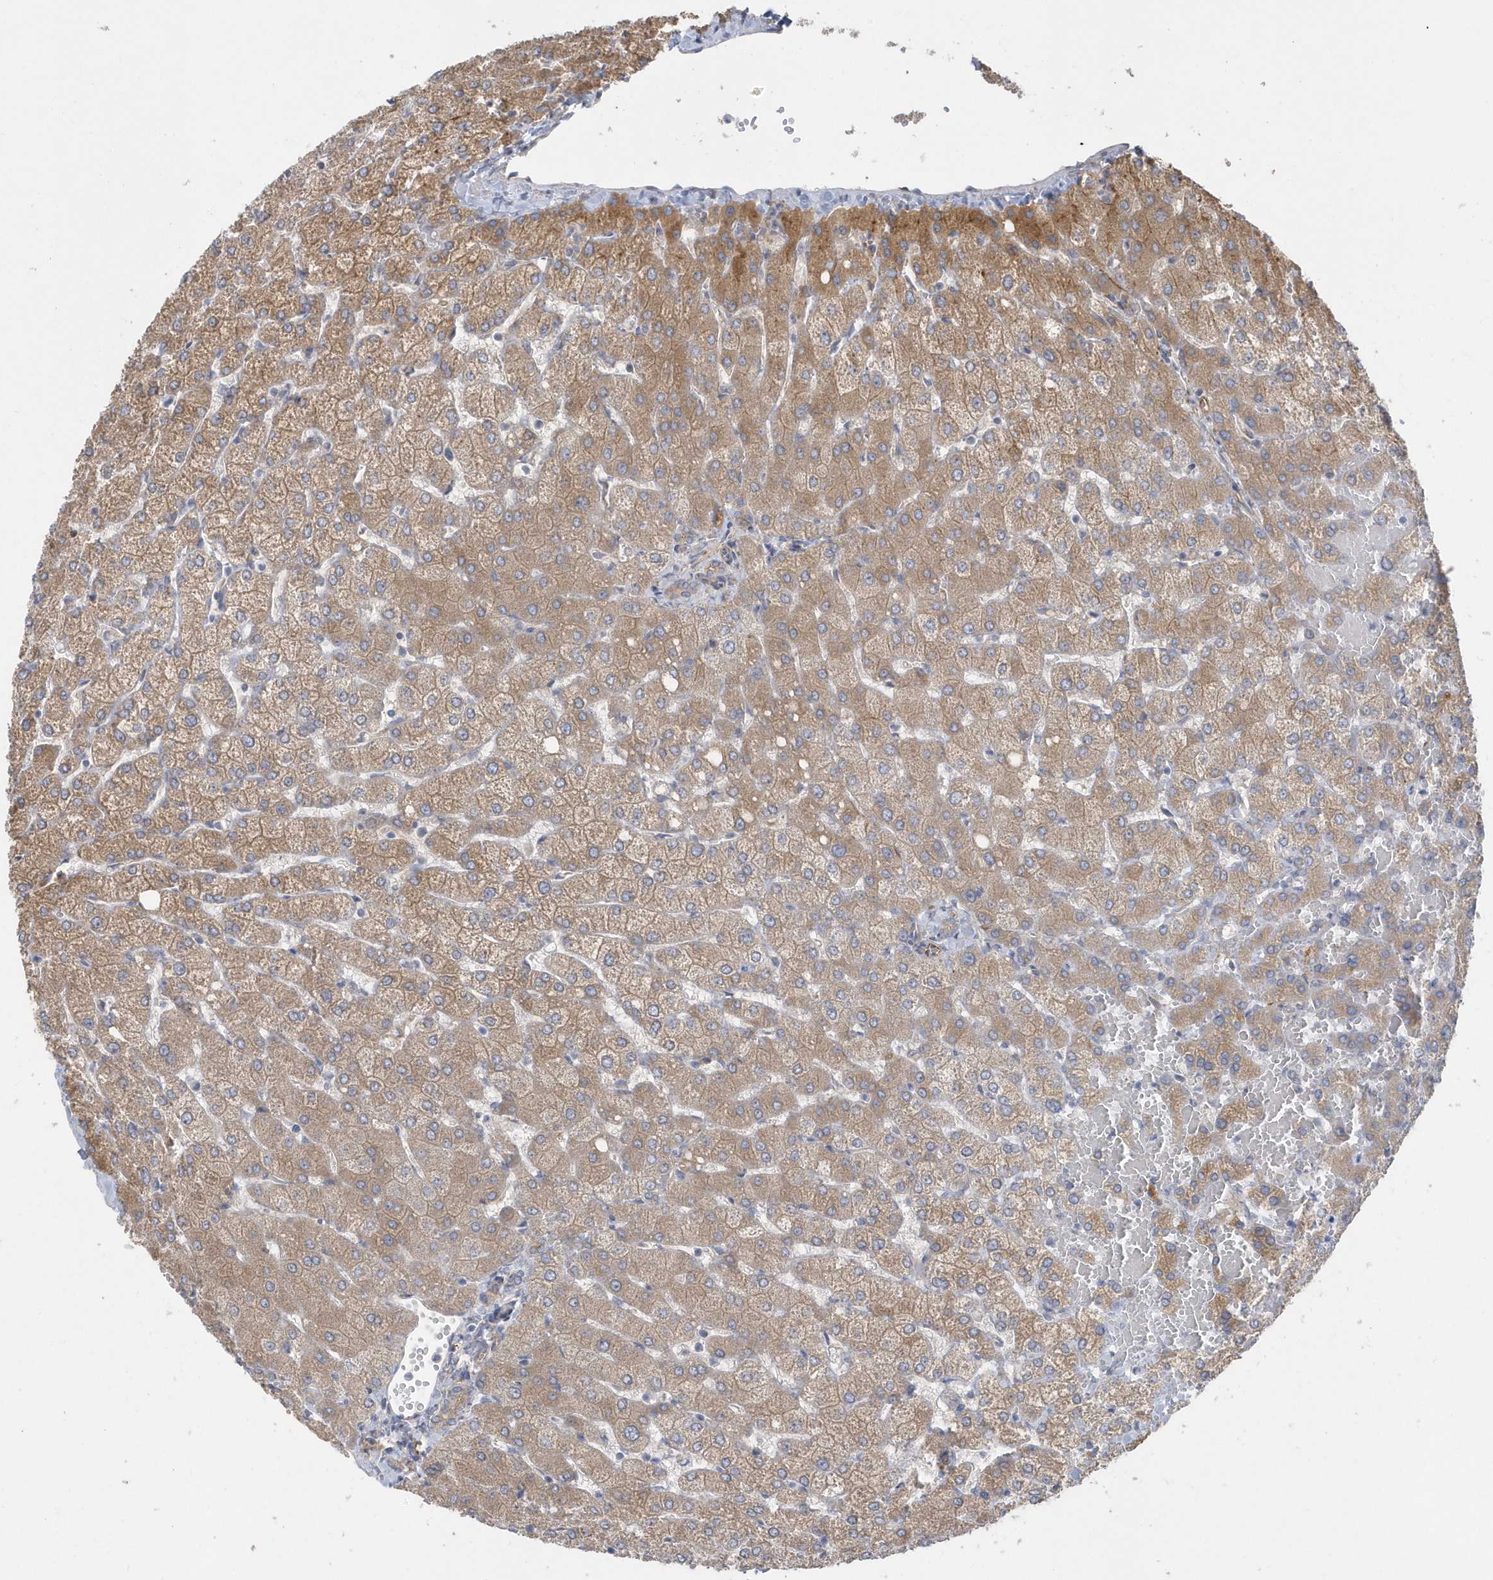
{"staining": {"intensity": "negative", "quantity": "none", "location": "none"}, "tissue": "liver", "cell_type": "Cholangiocytes", "image_type": "normal", "snomed": [{"axis": "morphology", "description": "Normal tissue, NOS"}, {"axis": "topography", "description": "Liver"}], "caption": "Micrograph shows no significant protein positivity in cholangiocytes of benign liver.", "gene": "RAB17", "patient": {"sex": "female", "age": 54}}